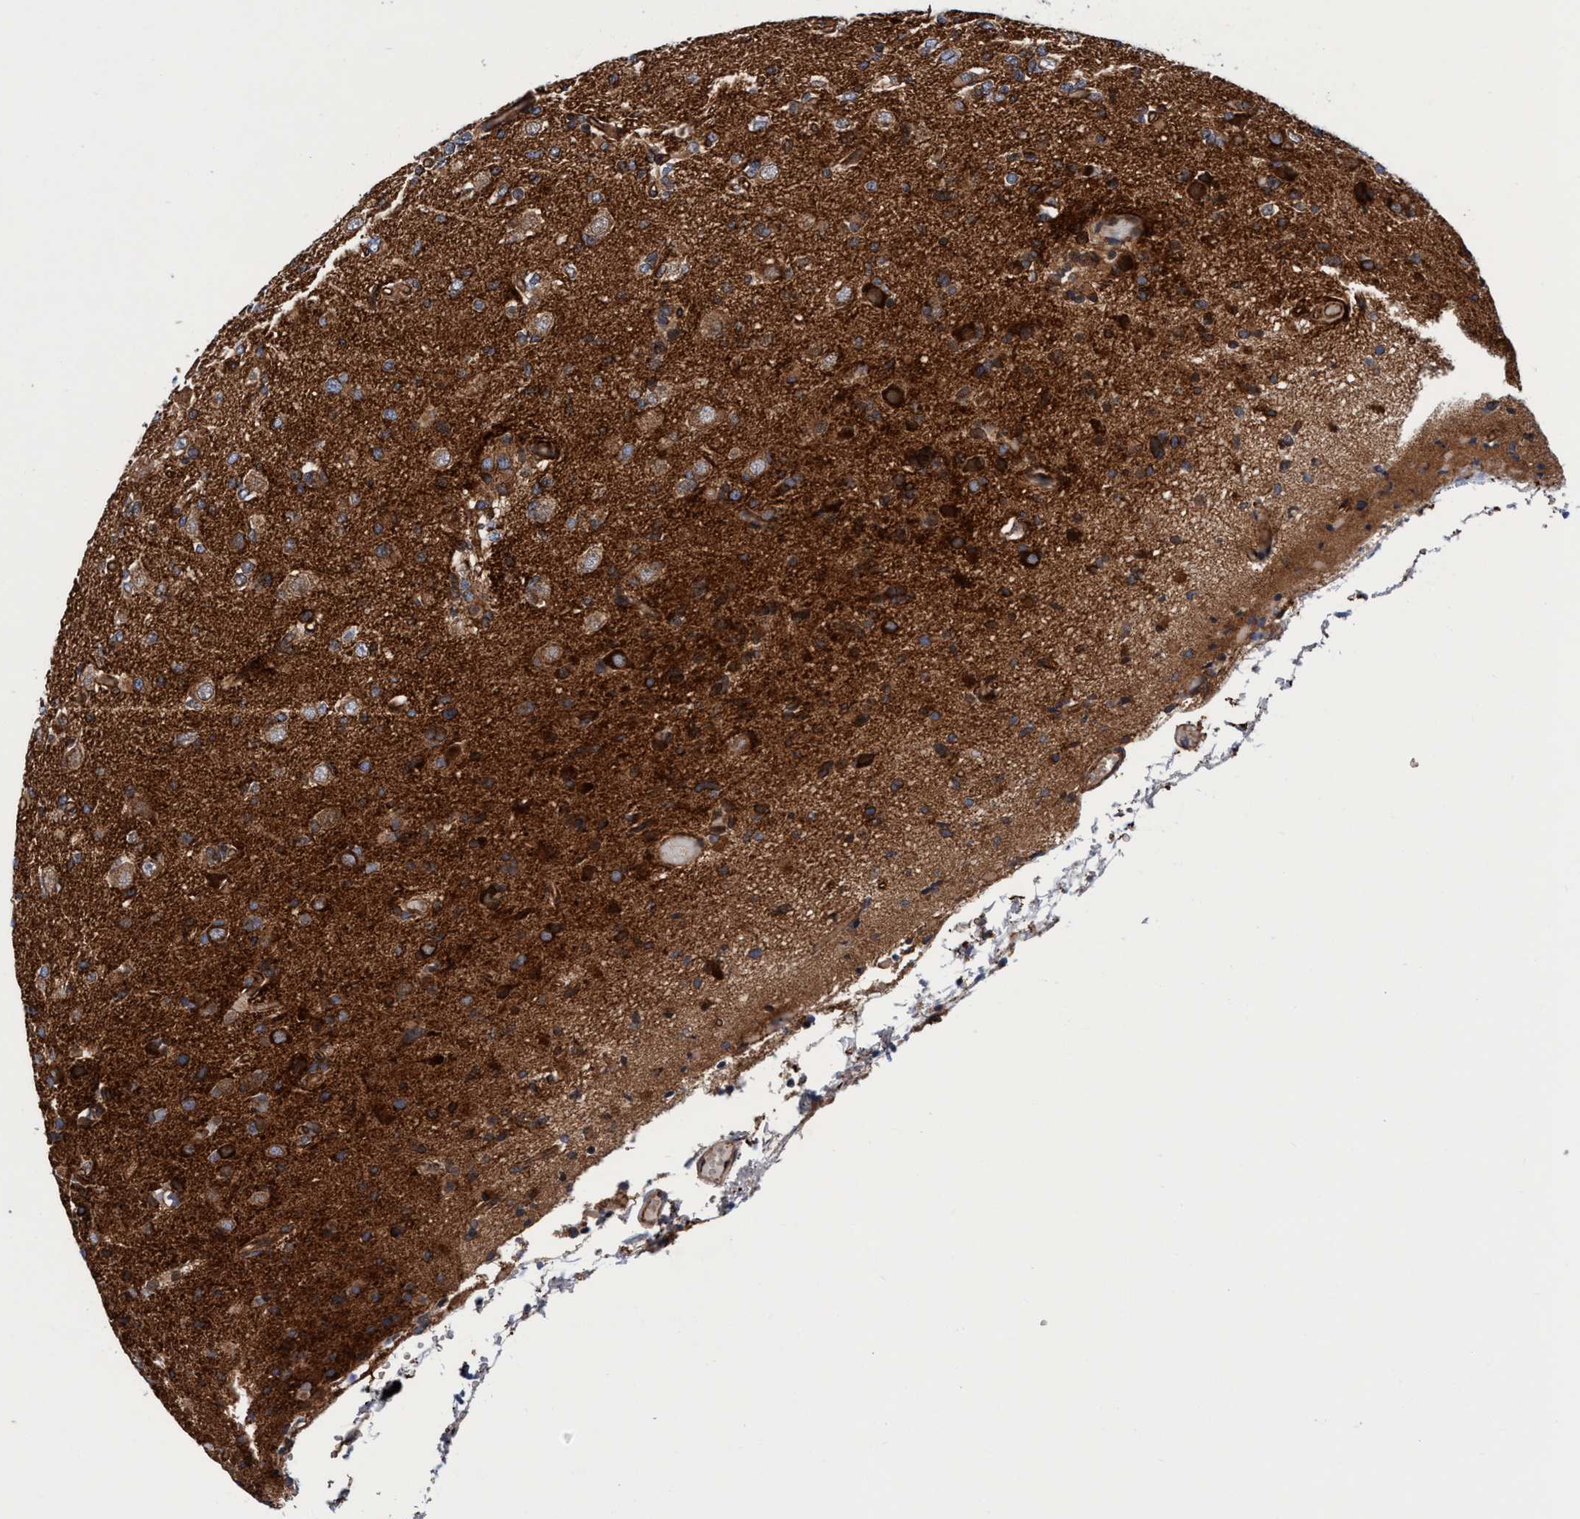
{"staining": {"intensity": "strong", "quantity": ">75%", "location": "cytoplasmic/membranous"}, "tissue": "glioma", "cell_type": "Tumor cells", "image_type": "cancer", "snomed": [{"axis": "morphology", "description": "Glioma, malignant, Low grade"}, {"axis": "topography", "description": "Brain"}], "caption": "Immunohistochemistry image of neoplastic tissue: glioma stained using immunohistochemistry demonstrates high levels of strong protein expression localized specifically in the cytoplasmic/membranous of tumor cells, appearing as a cytoplasmic/membranous brown color.", "gene": "MCM3AP", "patient": {"sex": "female", "age": 22}}